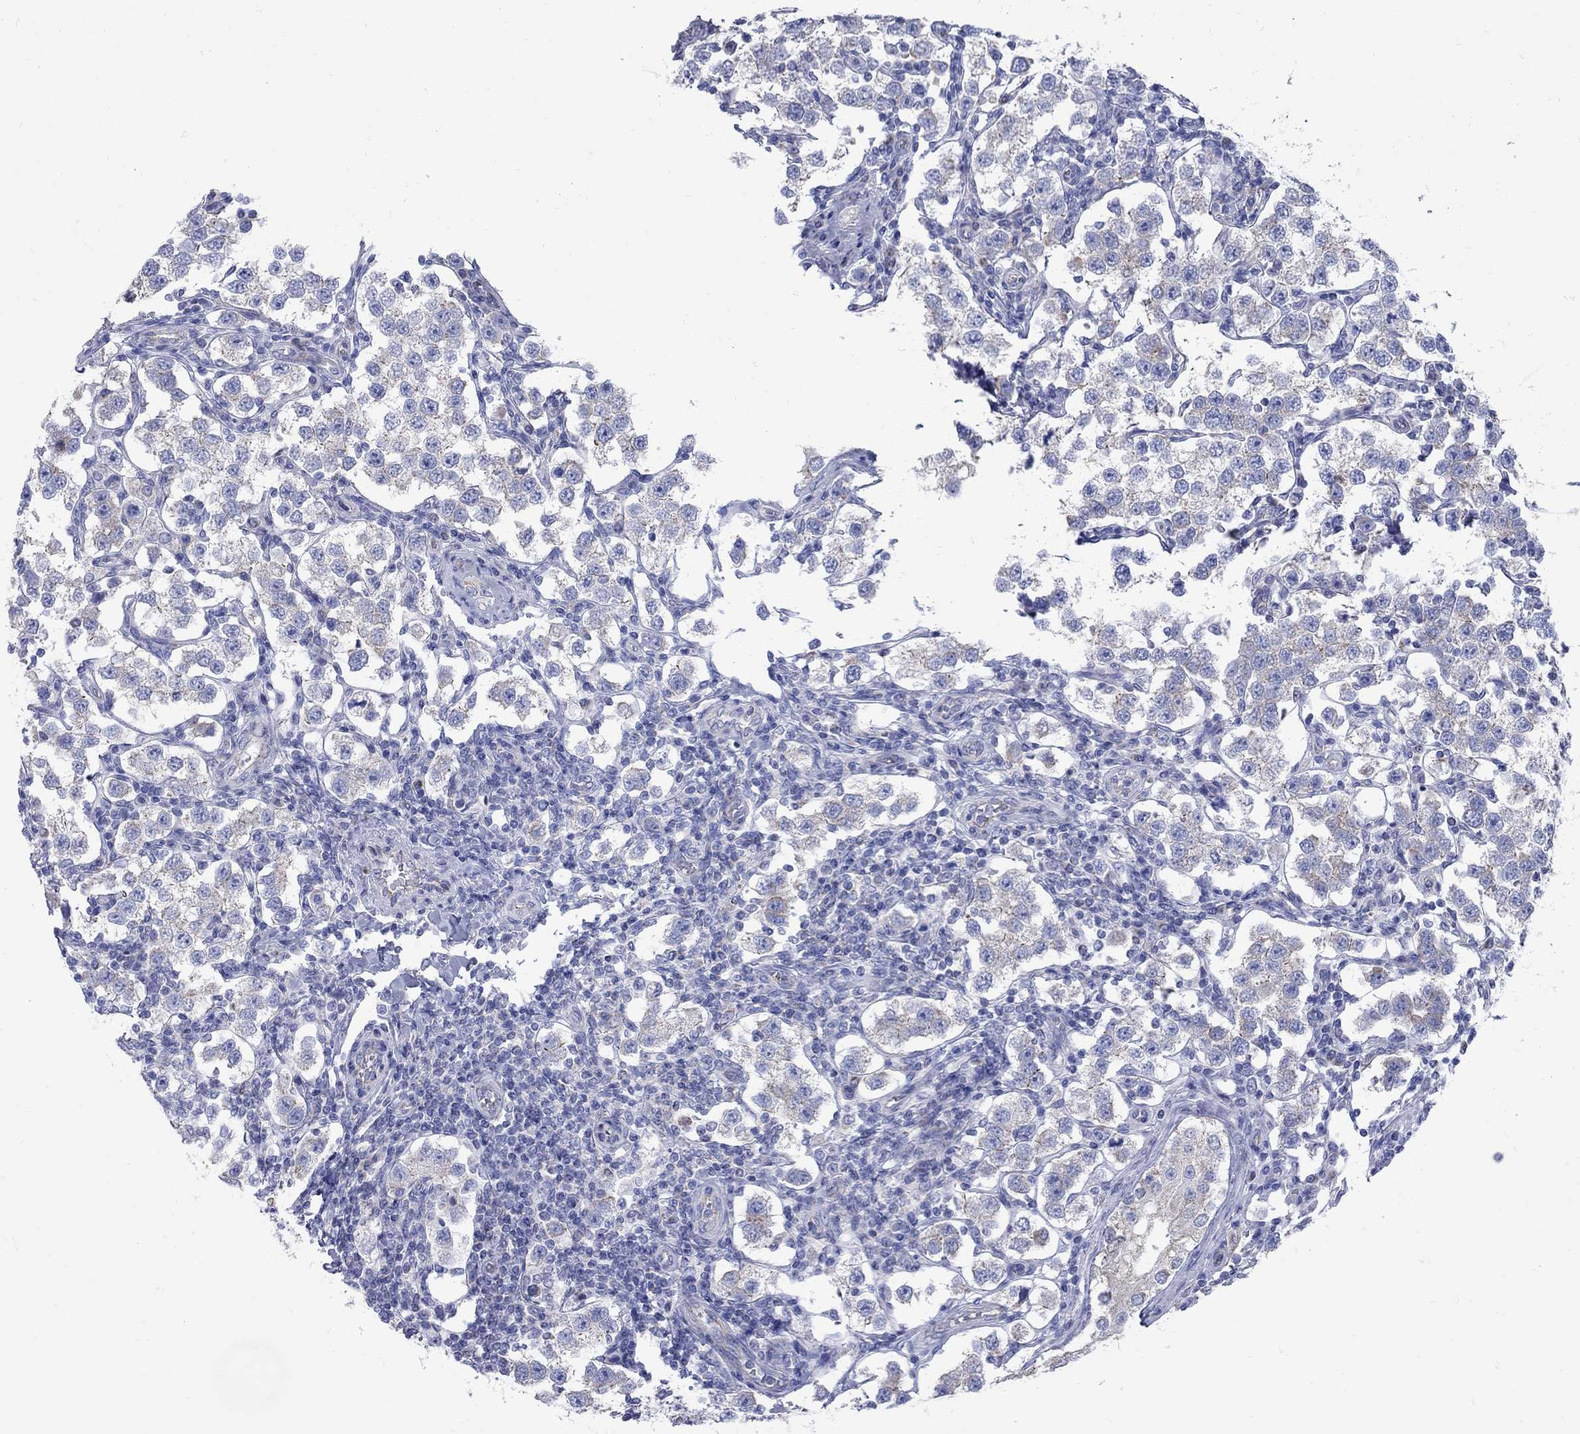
{"staining": {"intensity": "weak", "quantity": "<25%", "location": "cytoplasmic/membranous"}, "tissue": "testis cancer", "cell_type": "Tumor cells", "image_type": "cancer", "snomed": [{"axis": "morphology", "description": "Seminoma, NOS"}, {"axis": "topography", "description": "Testis"}], "caption": "Tumor cells show no significant staining in seminoma (testis). (DAB IHC, high magnification).", "gene": "PDZD3", "patient": {"sex": "male", "age": 37}}